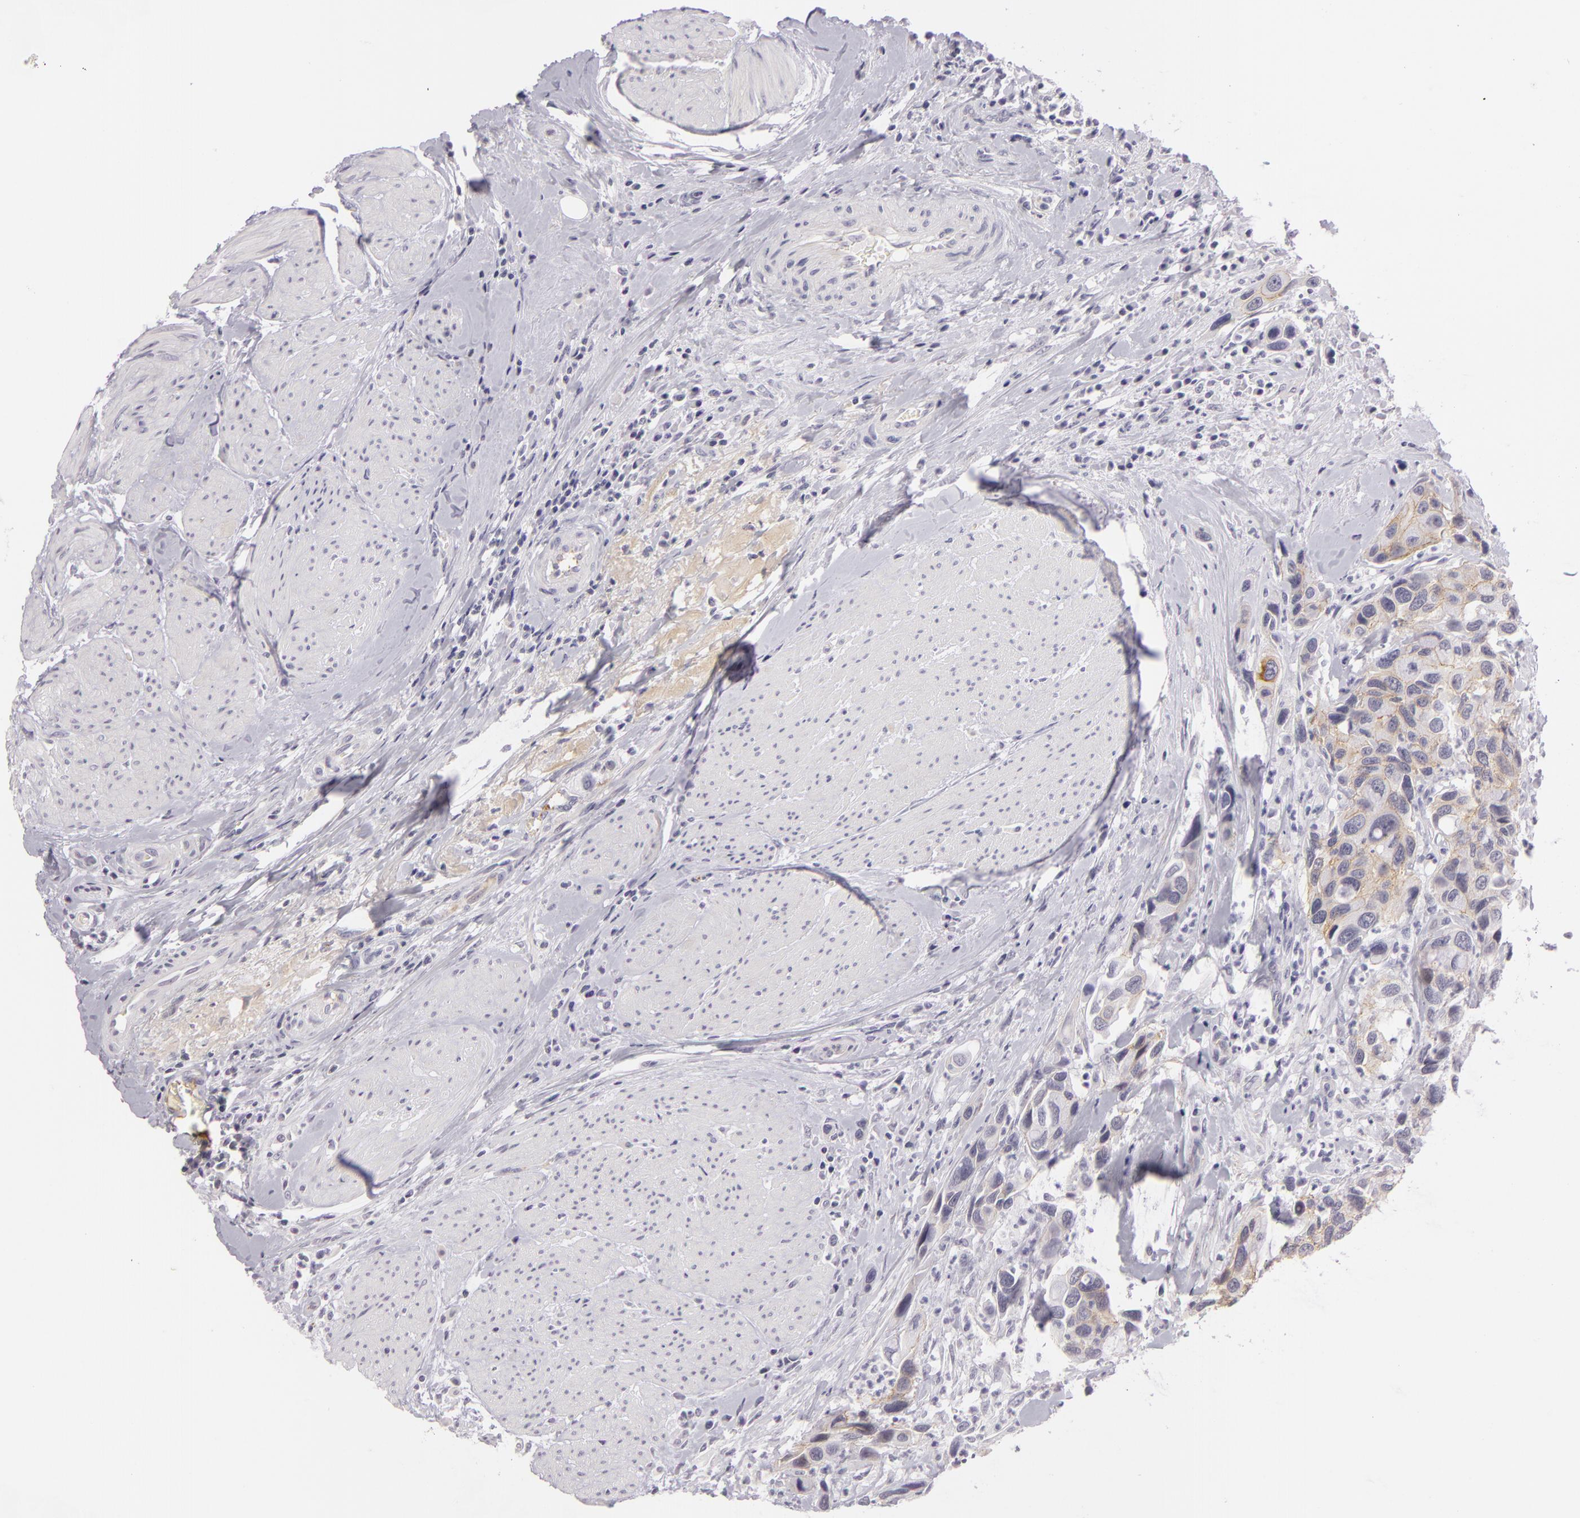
{"staining": {"intensity": "negative", "quantity": "none", "location": "none"}, "tissue": "urothelial cancer", "cell_type": "Tumor cells", "image_type": "cancer", "snomed": [{"axis": "morphology", "description": "Urothelial carcinoma, High grade"}, {"axis": "topography", "description": "Urinary bladder"}], "caption": "Immunohistochemistry (IHC) histopathology image of neoplastic tissue: human high-grade urothelial carcinoma stained with DAB (3,3'-diaminobenzidine) demonstrates no significant protein positivity in tumor cells. (DAB IHC visualized using brightfield microscopy, high magnification).", "gene": "CTNNB1", "patient": {"sex": "male", "age": 66}}